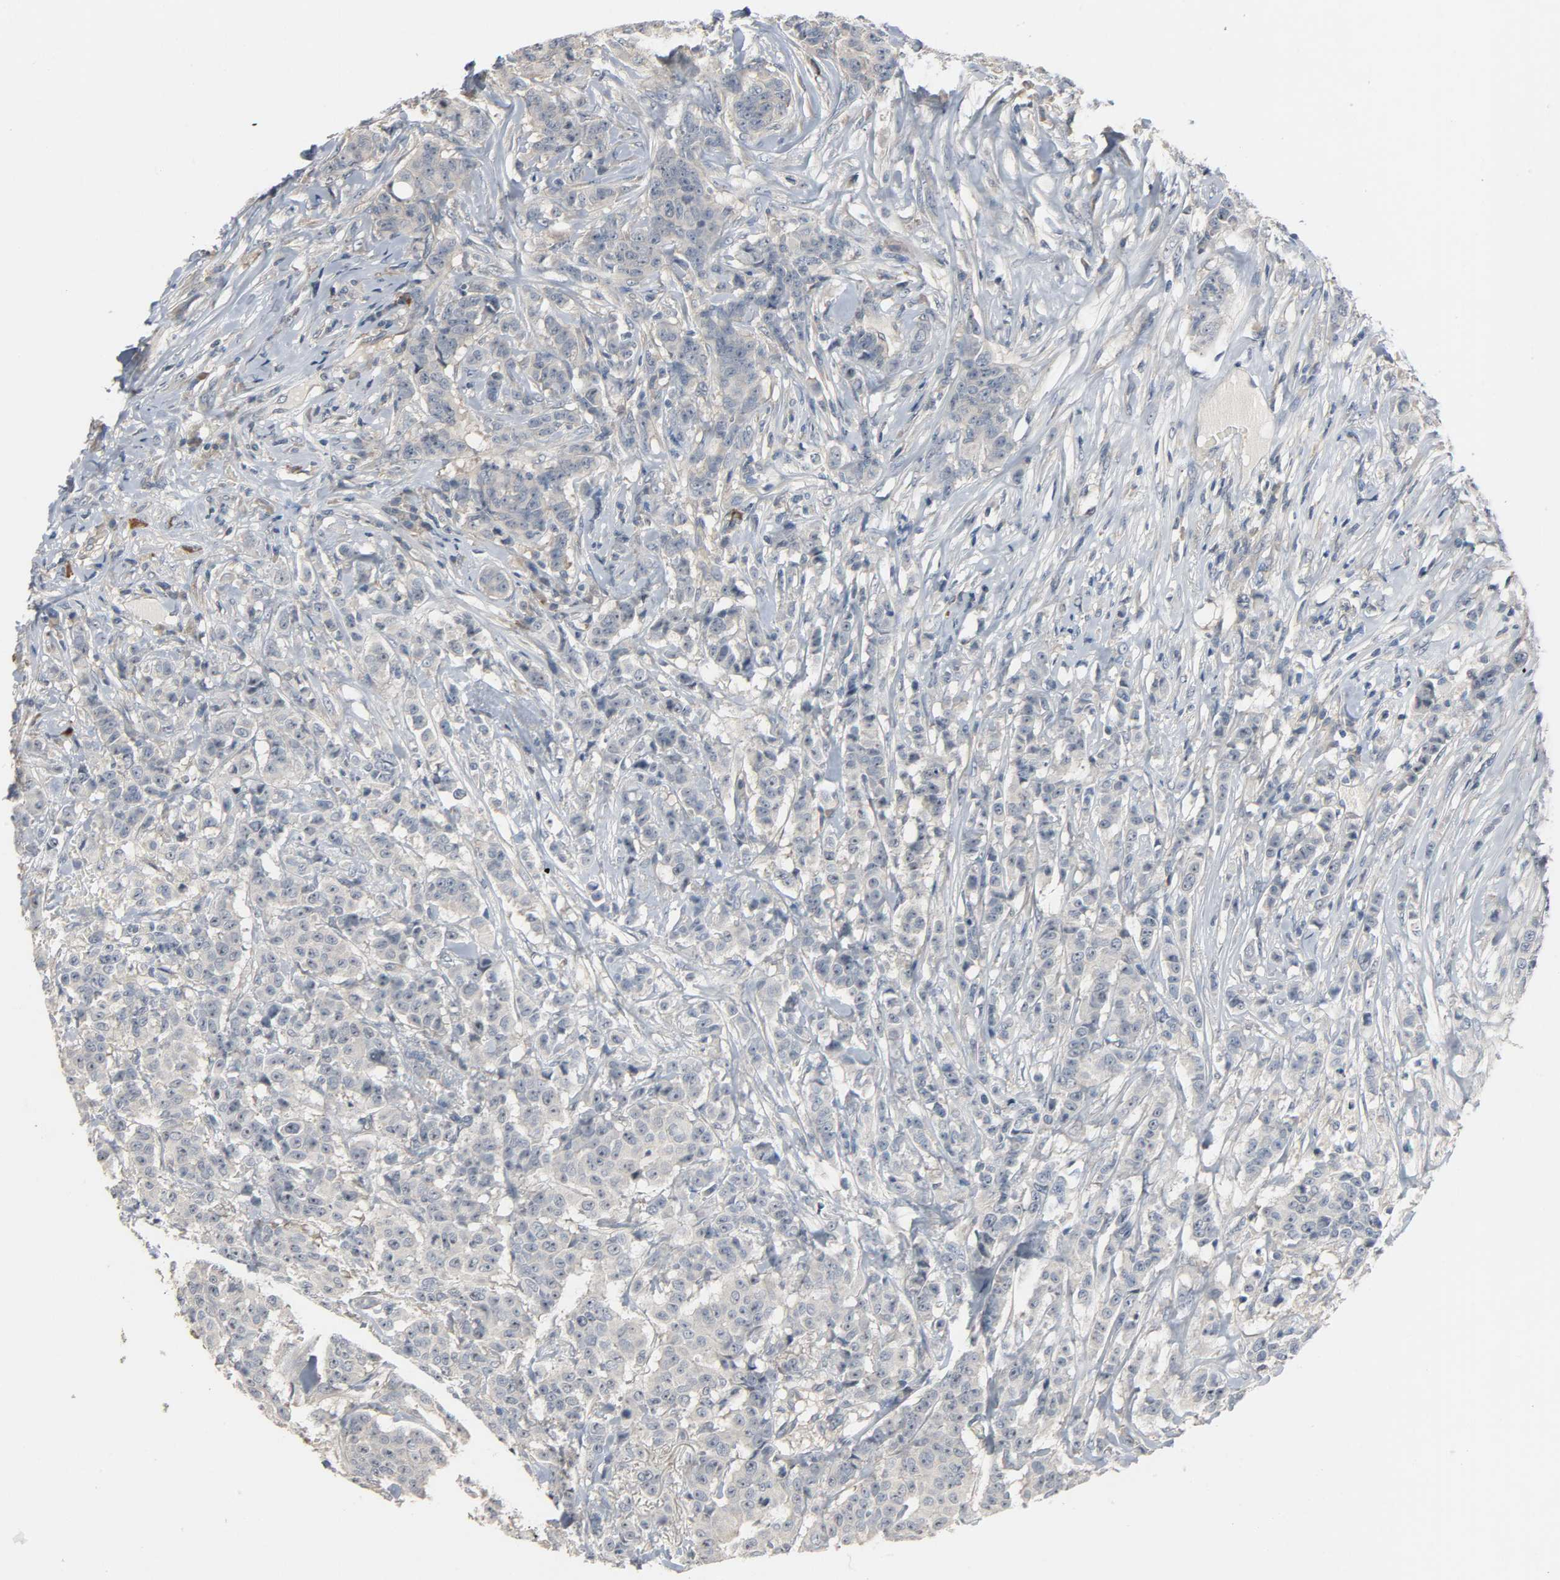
{"staining": {"intensity": "weak", "quantity": "<25%", "location": "cytoplasmic/membranous"}, "tissue": "breast cancer", "cell_type": "Tumor cells", "image_type": "cancer", "snomed": [{"axis": "morphology", "description": "Duct carcinoma"}, {"axis": "topography", "description": "Breast"}], "caption": "Human breast cancer stained for a protein using immunohistochemistry (IHC) shows no expression in tumor cells.", "gene": "CD4", "patient": {"sex": "female", "age": 40}}